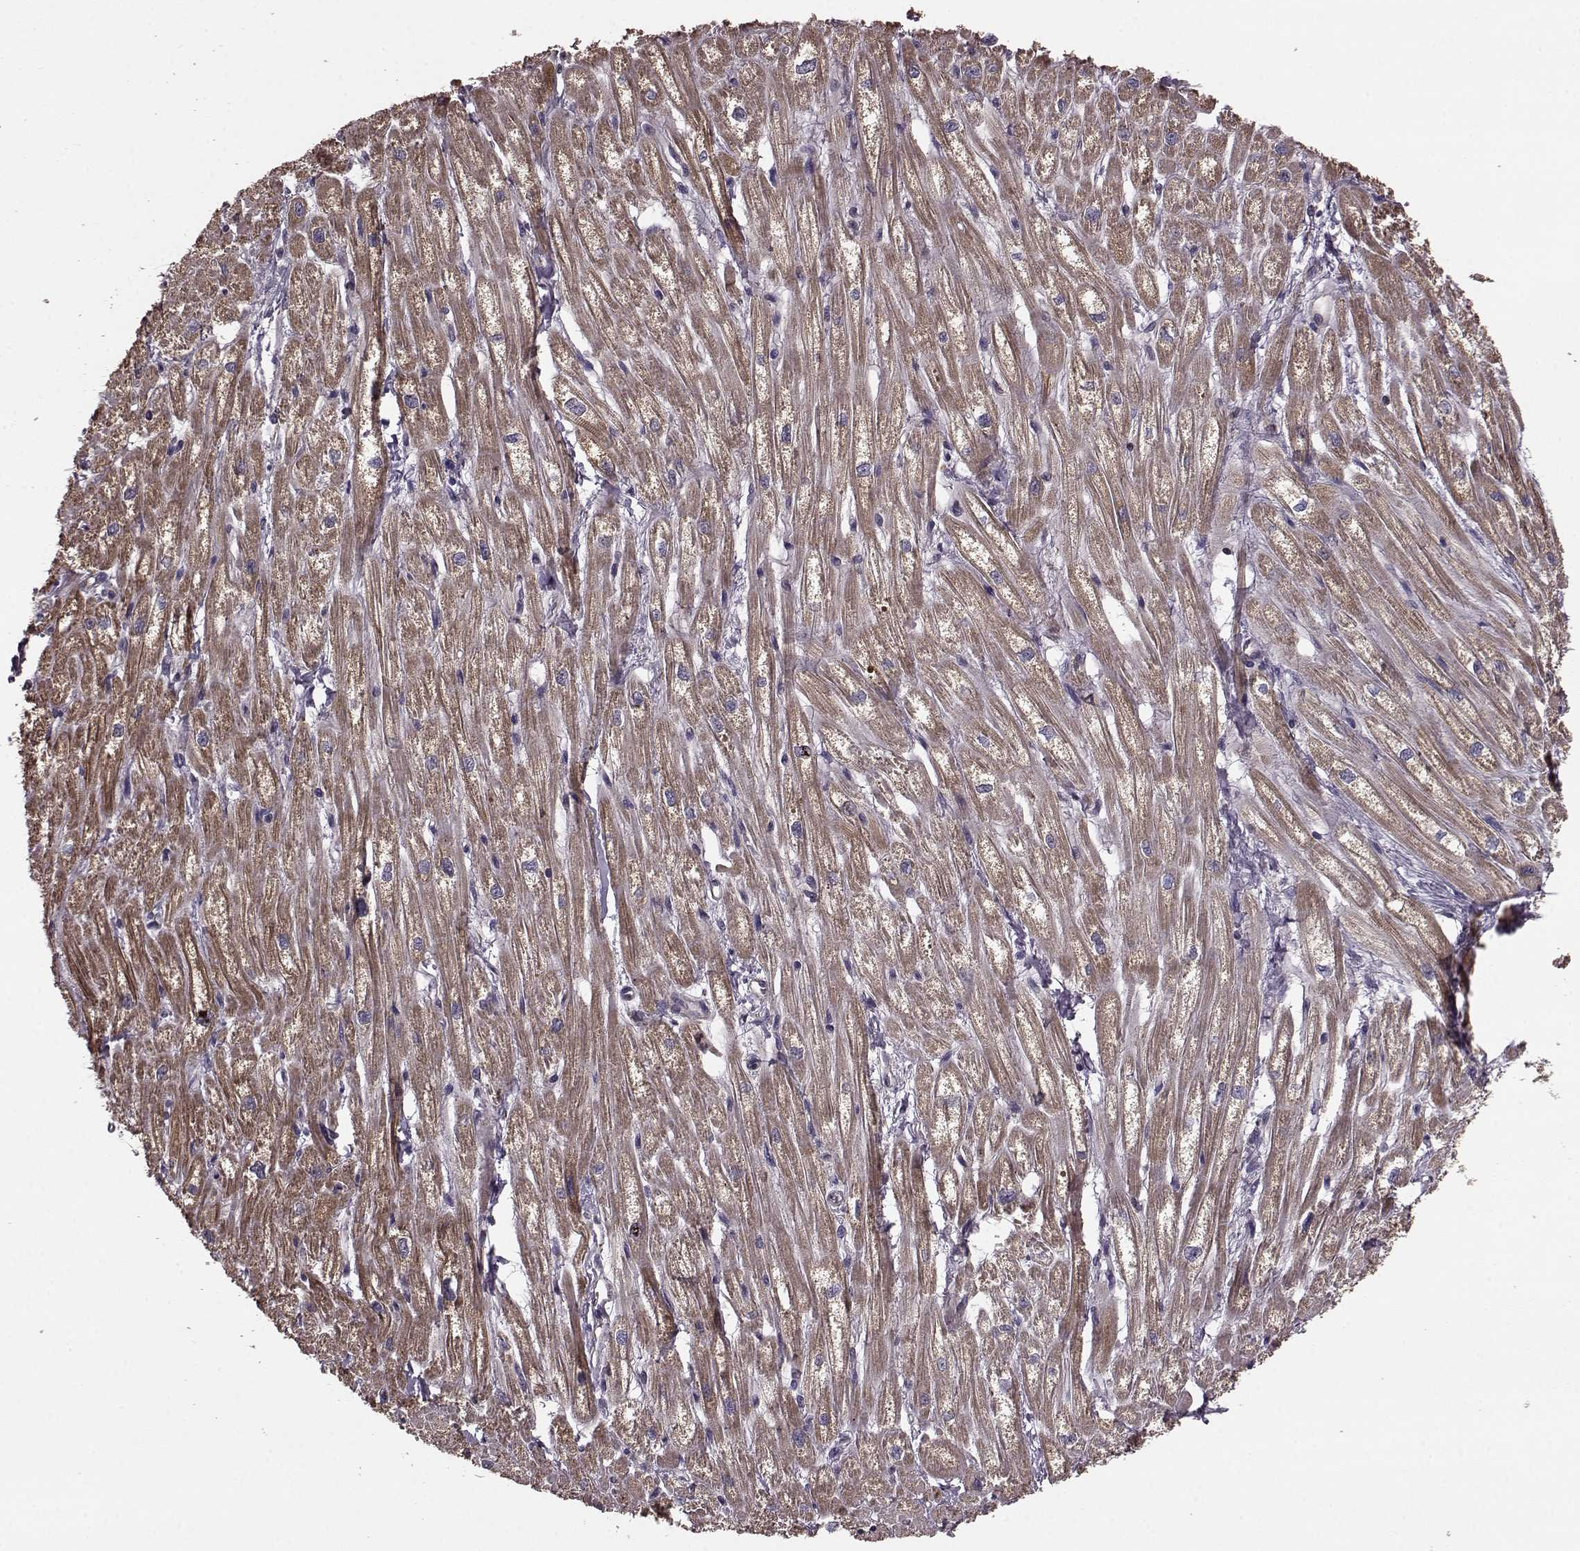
{"staining": {"intensity": "moderate", "quantity": "25%-75%", "location": "cytoplasmic/membranous"}, "tissue": "heart muscle", "cell_type": "Cardiomyocytes", "image_type": "normal", "snomed": [{"axis": "morphology", "description": "Normal tissue, NOS"}, {"axis": "topography", "description": "Heart"}], "caption": "Moderate cytoplasmic/membranous protein staining is seen in approximately 25%-75% of cardiomyocytes in heart muscle.", "gene": "PUDP", "patient": {"sex": "male", "age": 61}}